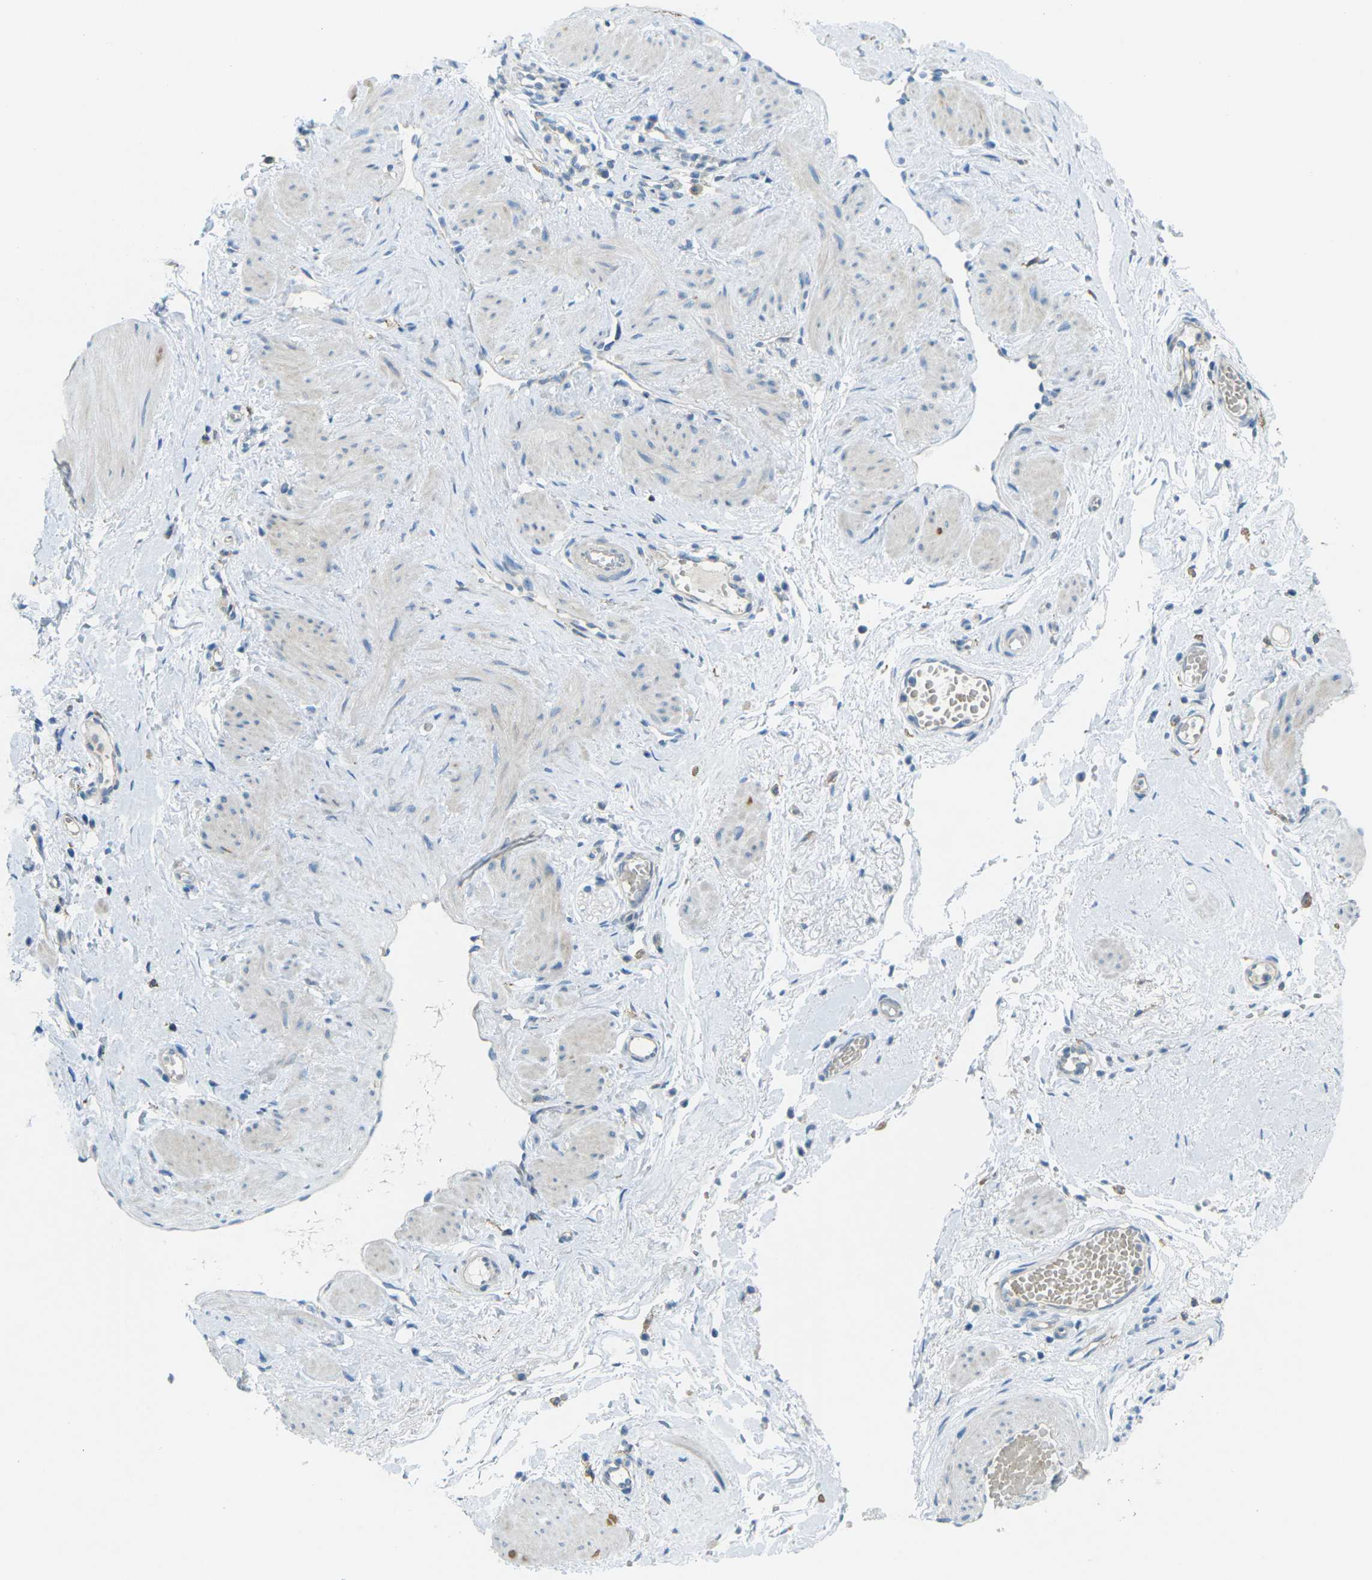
{"staining": {"intensity": "weak", "quantity": "25%-75%", "location": "cytoplasmic/membranous"}, "tissue": "adipose tissue", "cell_type": "Adipocytes", "image_type": "normal", "snomed": [{"axis": "morphology", "description": "Normal tissue, NOS"}, {"axis": "topography", "description": "Soft tissue"}, {"axis": "topography", "description": "Vascular tissue"}], "caption": "A brown stain highlights weak cytoplasmic/membranous staining of a protein in adipocytes of unremarkable adipose tissue. Immunohistochemistry (ihc) stains the protein in brown and the nuclei are stained blue.", "gene": "MYLK4", "patient": {"sex": "female", "age": 35}}